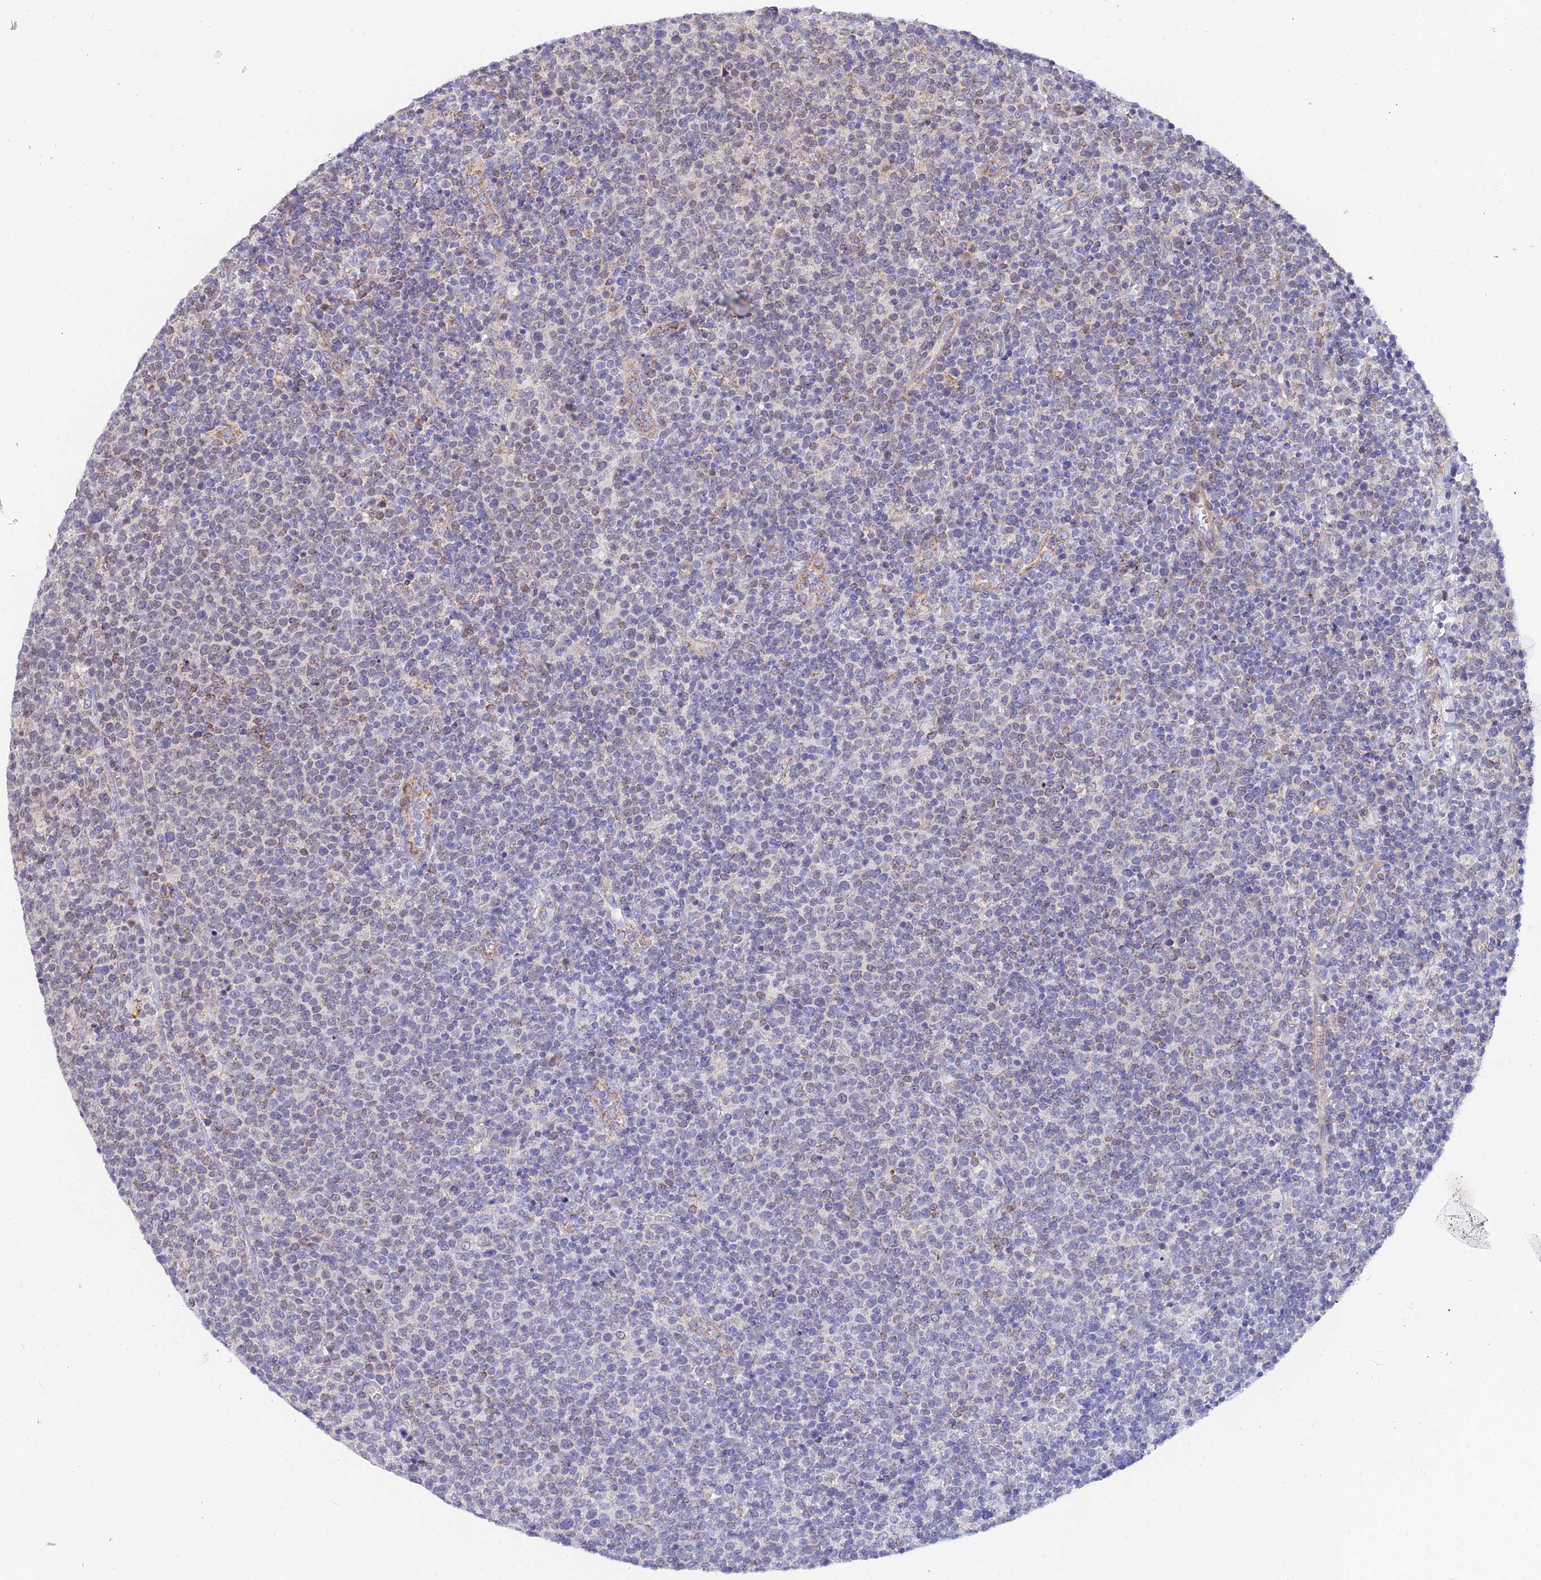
{"staining": {"intensity": "weak", "quantity": "25%-75%", "location": "cytoplasmic/membranous"}, "tissue": "lymphoma", "cell_type": "Tumor cells", "image_type": "cancer", "snomed": [{"axis": "morphology", "description": "Malignant lymphoma, non-Hodgkin's type, High grade"}, {"axis": "topography", "description": "Lymph node"}], "caption": "Immunohistochemistry of lymphoma exhibits low levels of weak cytoplasmic/membranous staining in approximately 25%-75% of tumor cells.", "gene": "ACOT2", "patient": {"sex": "male", "age": 61}}